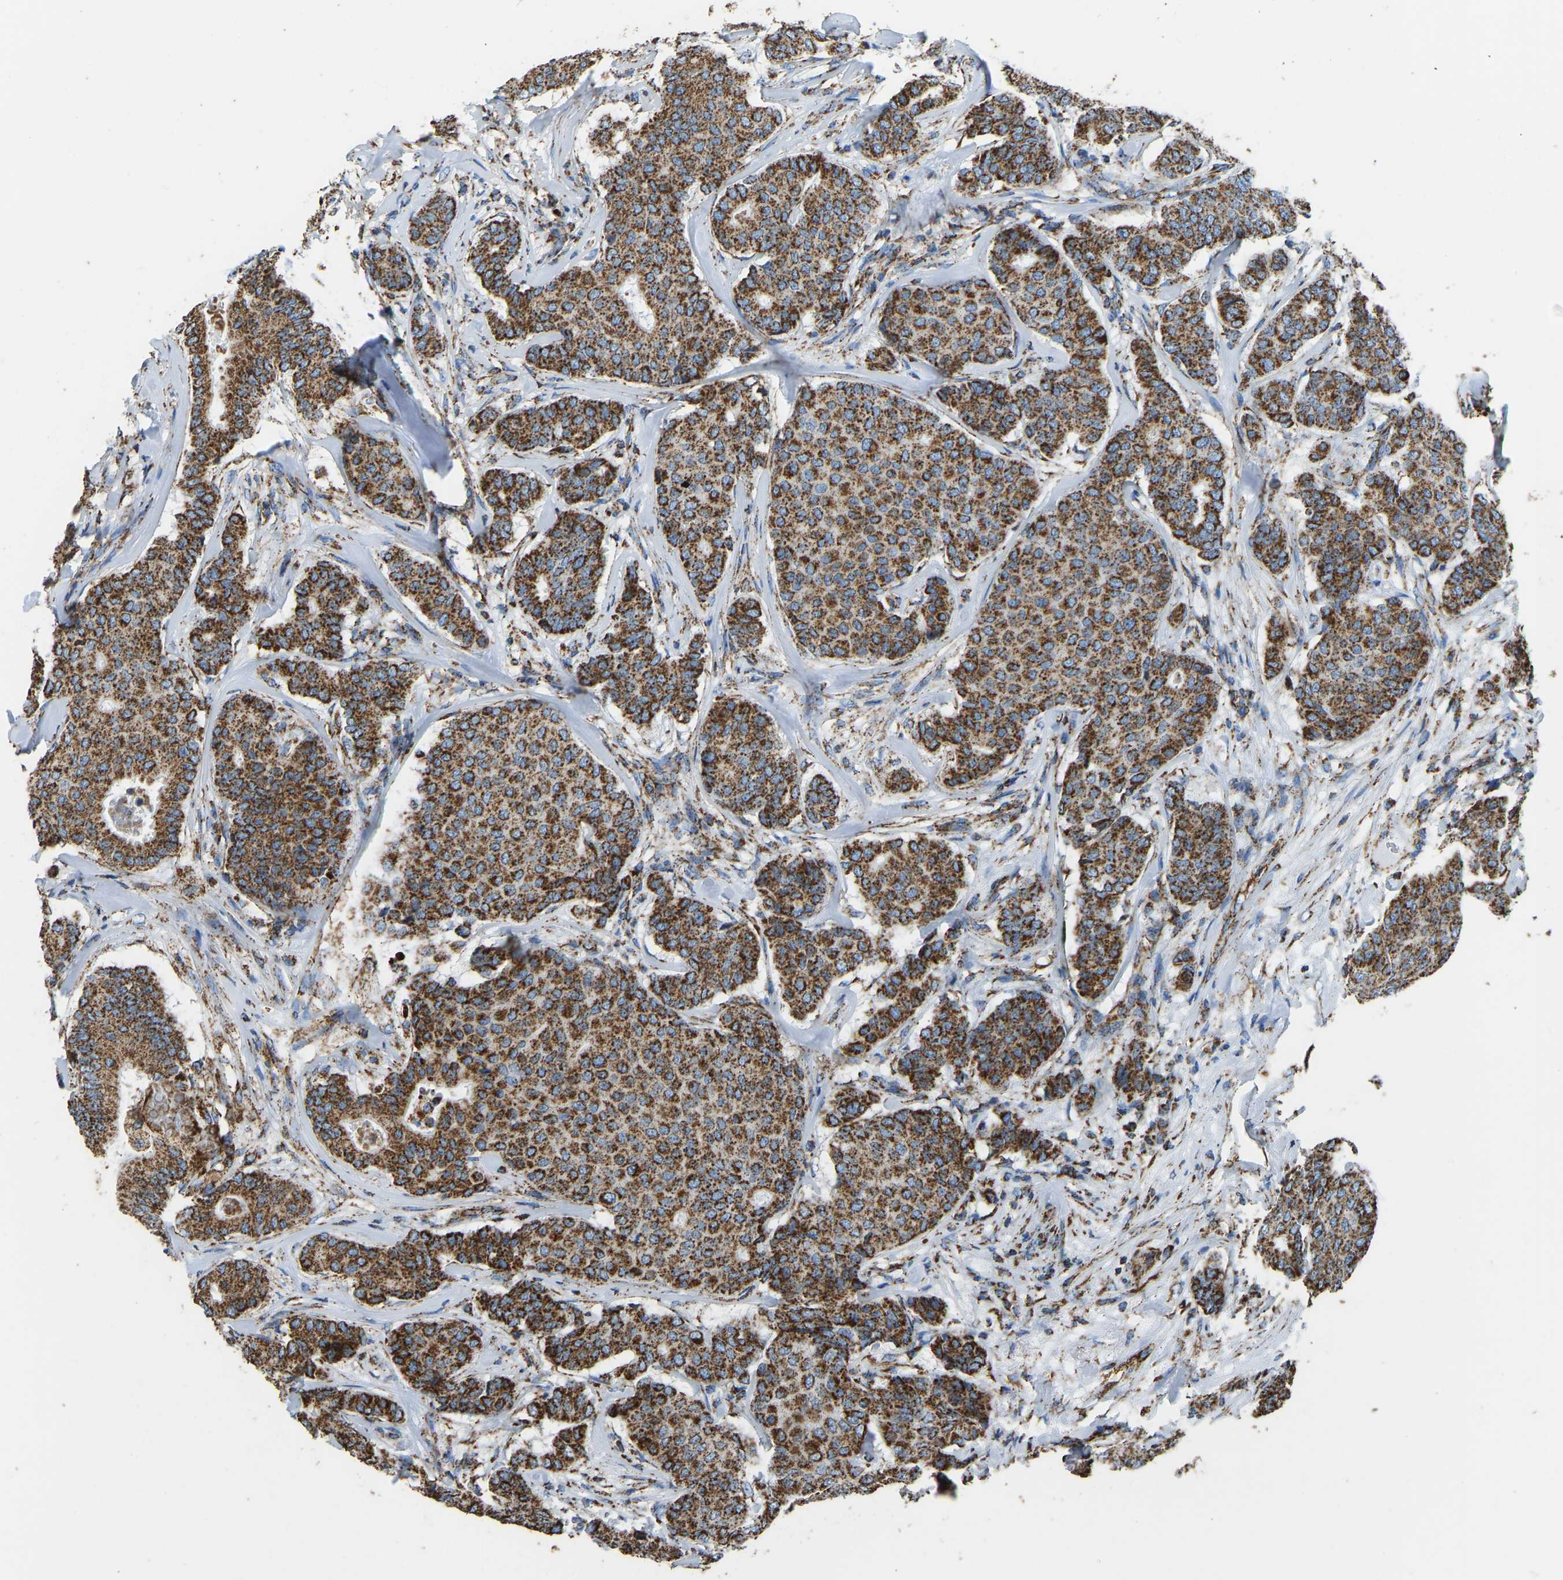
{"staining": {"intensity": "strong", "quantity": ">75%", "location": "cytoplasmic/membranous"}, "tissue": "breast cancer", "cell_type": "Tumor cells", "image_type": "cancer", "snomed": [{"axis": "morphology", "description": "Duct carcinoma"}, {"axis": "topography", "description": "Breast"}], "caption": "Breast cancer stained with immunohistochemistry shows strong cytoplasmic/membranous expression in about >75% of tumor cells. (DAB IHC, brown staining for protein, blue staining for nuclei).", "gene": "IRX6", "patient": {"sex": "female", "age": 75}}